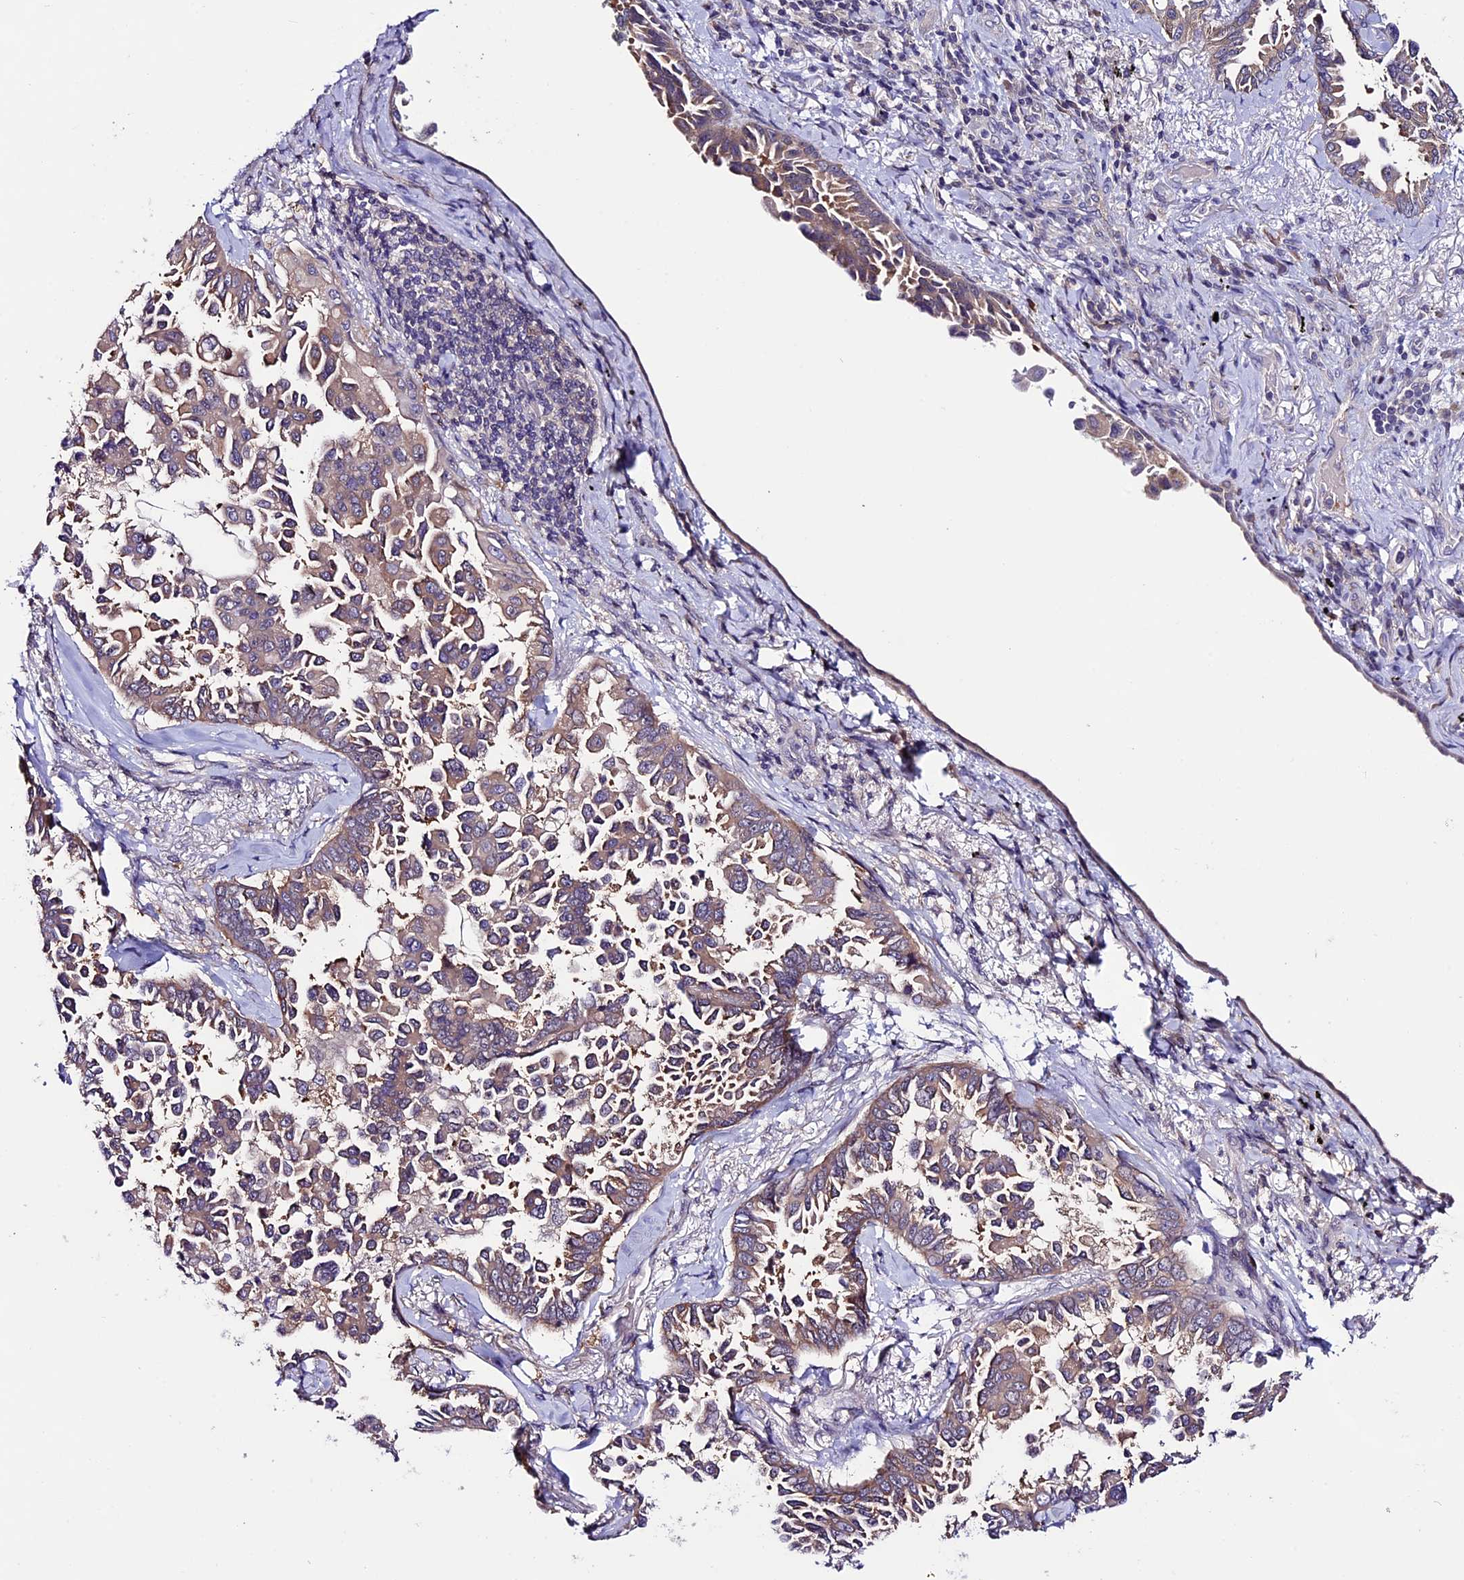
{"staining": {"intensity": "weak", "quantity": ">75%", "location": "cytoplasmic/membranous"}, "tissue": "lung cancer", "cell_type": "Tumor cells", "image_type": "cancer", "snomed": [{"axis": "morphology", "description": "Adenocarcinoma, NOS"}, {"axis": "topography", "description": "Lung"}], "caption": "Brown immunohistochemical staining in adenocarcinoma (lung) exhibits weak cytoplasmic/membranous staining in approximately >75% of tumor cells. The protein is shown in brown color, while the nuclei are stained blue.", "gene": "XKR7", "patient": {"sex": "female", "age": 67}}